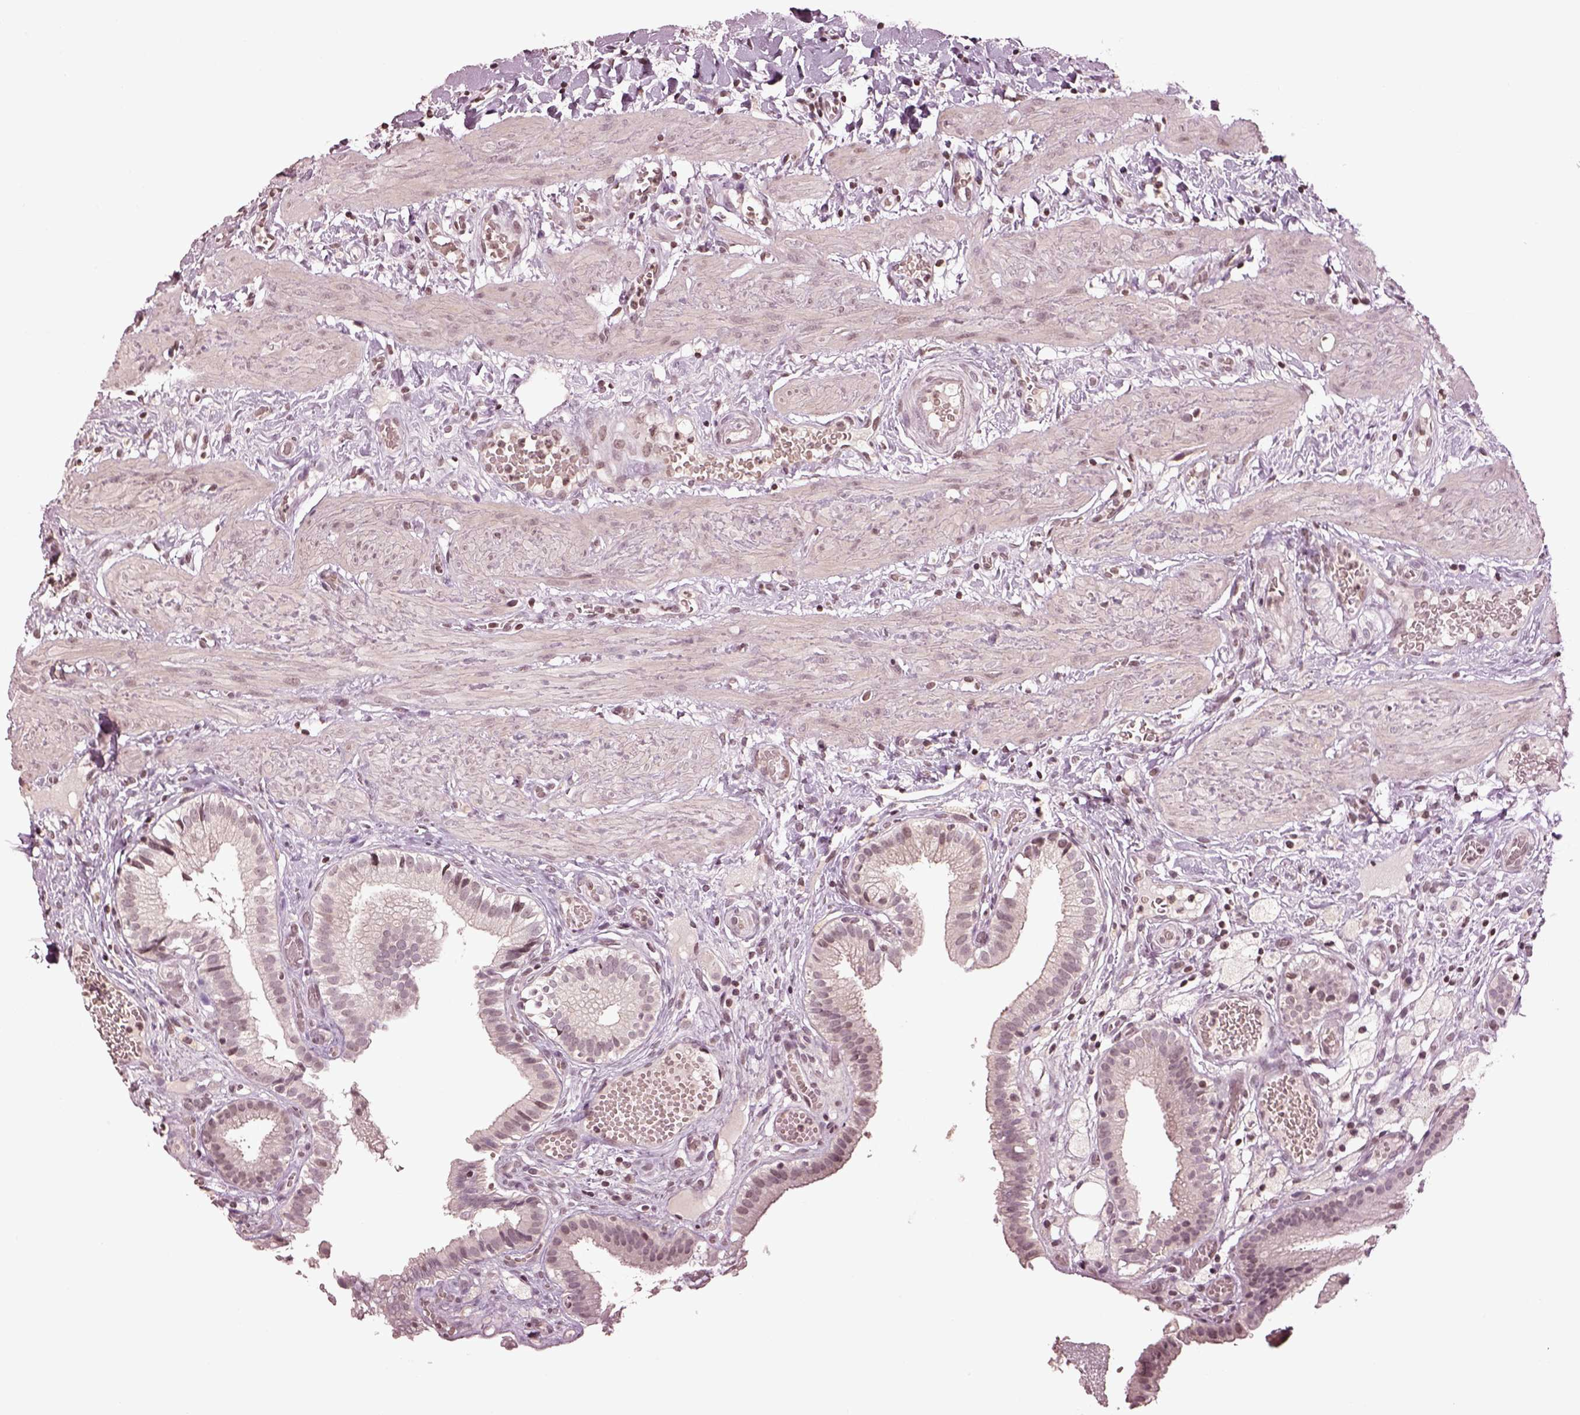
{"staining": {"intensity": "negative", "quantity": "none", "location": "none"}, "tissue": "gallbladder", "cell_type": "Glandular cells", "image_type": "normal", "snomed": [{"axis": "morphology", "description": "Normal tissue, NOS"}, {"axis": "topography", "description": "Gallbladder"}], "caption": "Histopathology image shows no significant protein expression in glandular cells of unremarkable gallbladder.", "gene": "GRM4", "patient": {"sex": "female", "age": 24}}